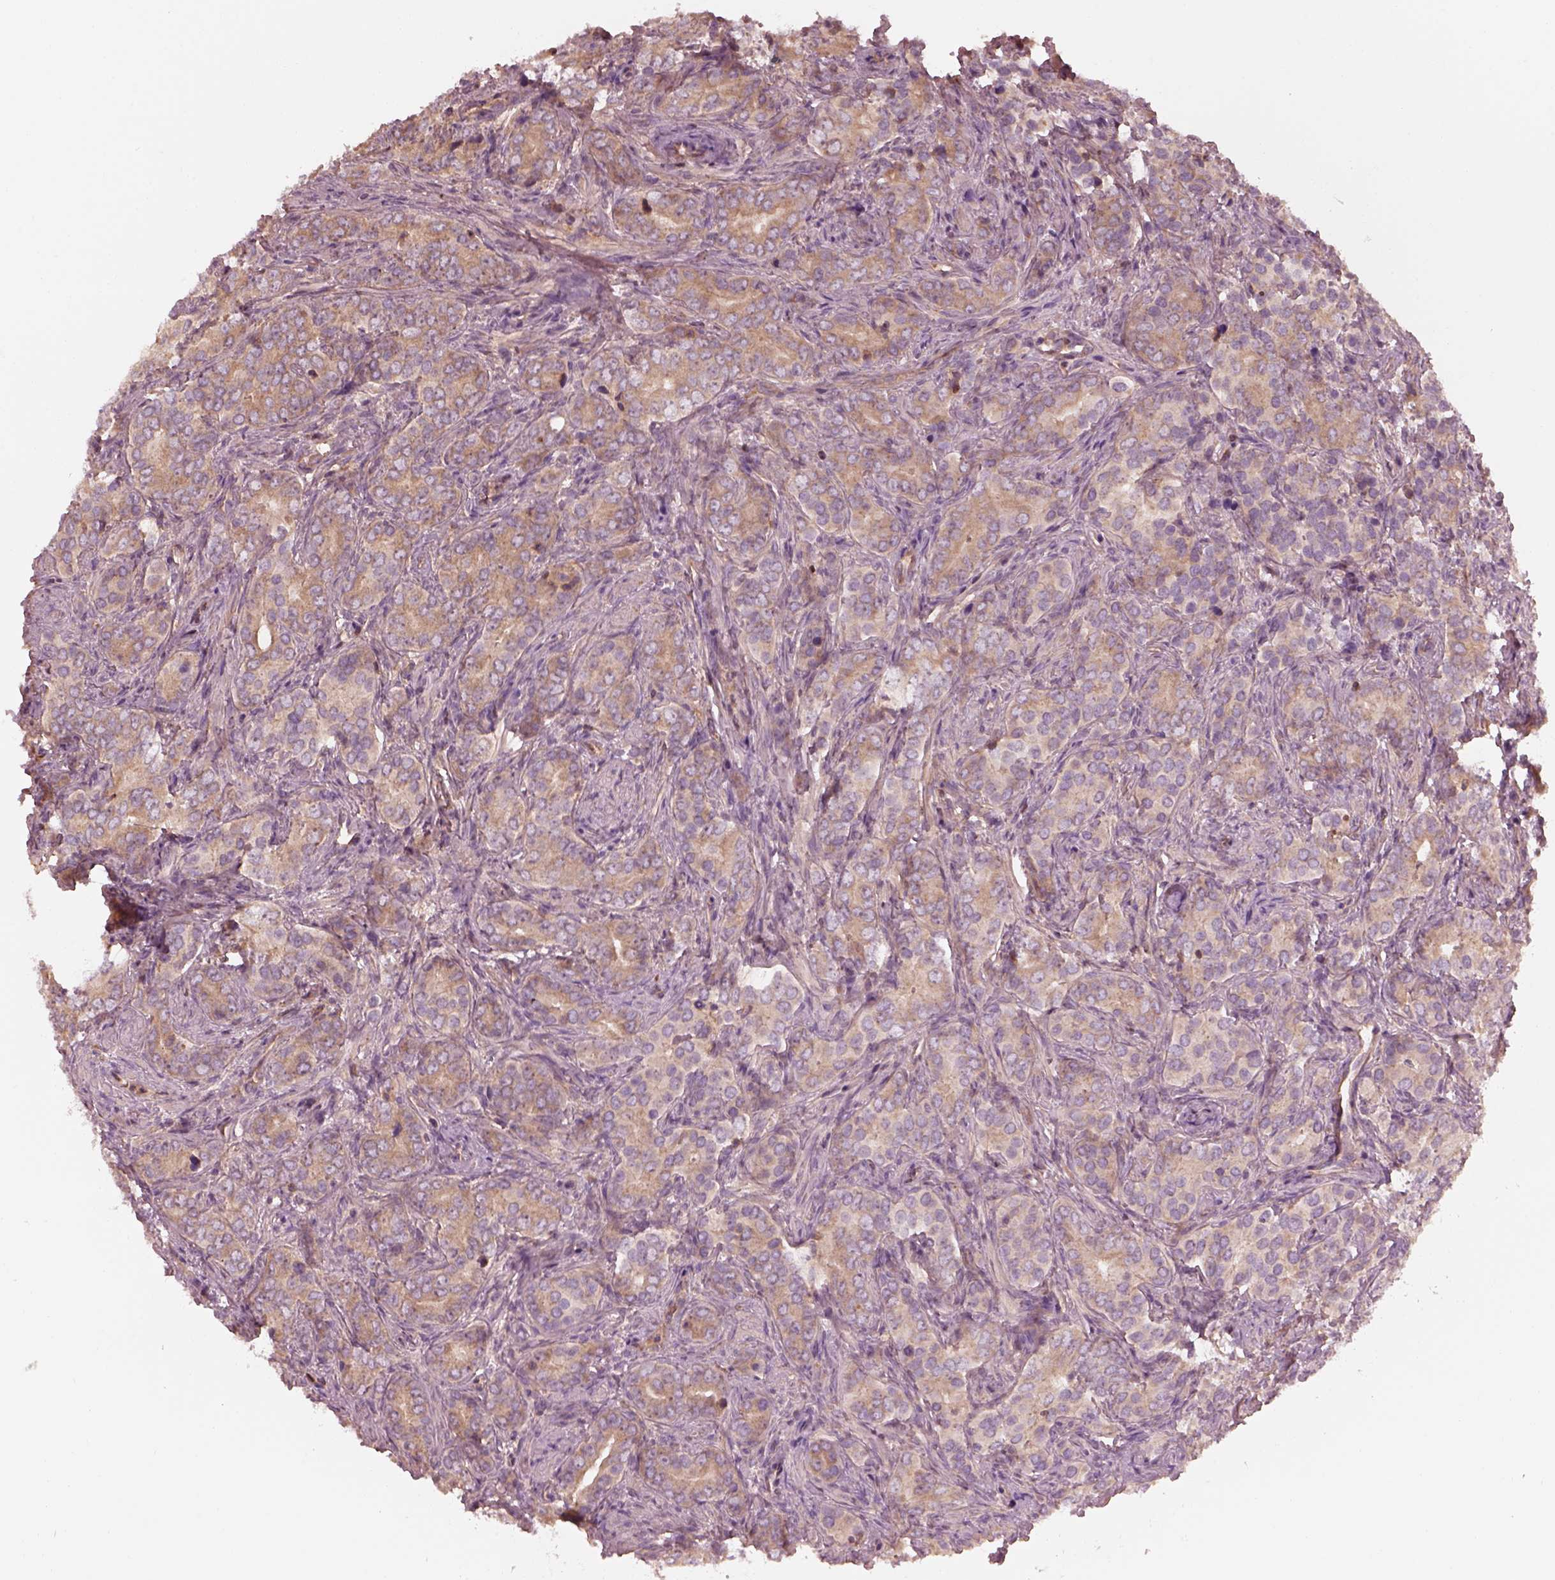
{"staining": {"intensity": "moderate", "quantity": ">75%", "location": "cytoplasmic/membranous"}, "tissue": "prostate cancer", "cell_type": "Tumor cells", "image_type": "cancer", "snomed": [{"axis": "morphology", "description": "Adenocarcinoma, High grade"}, {"axis": "topography", "description": "Prostate"}], "caption": "The image exhibits immunohistochemical staining of adenocarcinoma (high-grade) (prostate). There is moderate cytoplasmic/membranous positivity is appreciated in about >75% of tumor cells. Immunohistochemistry stains the protein of interest in brown and the nuclei are stained blue.", "gene": "STK33", "patient": {"sex": "male", "age": 84}}